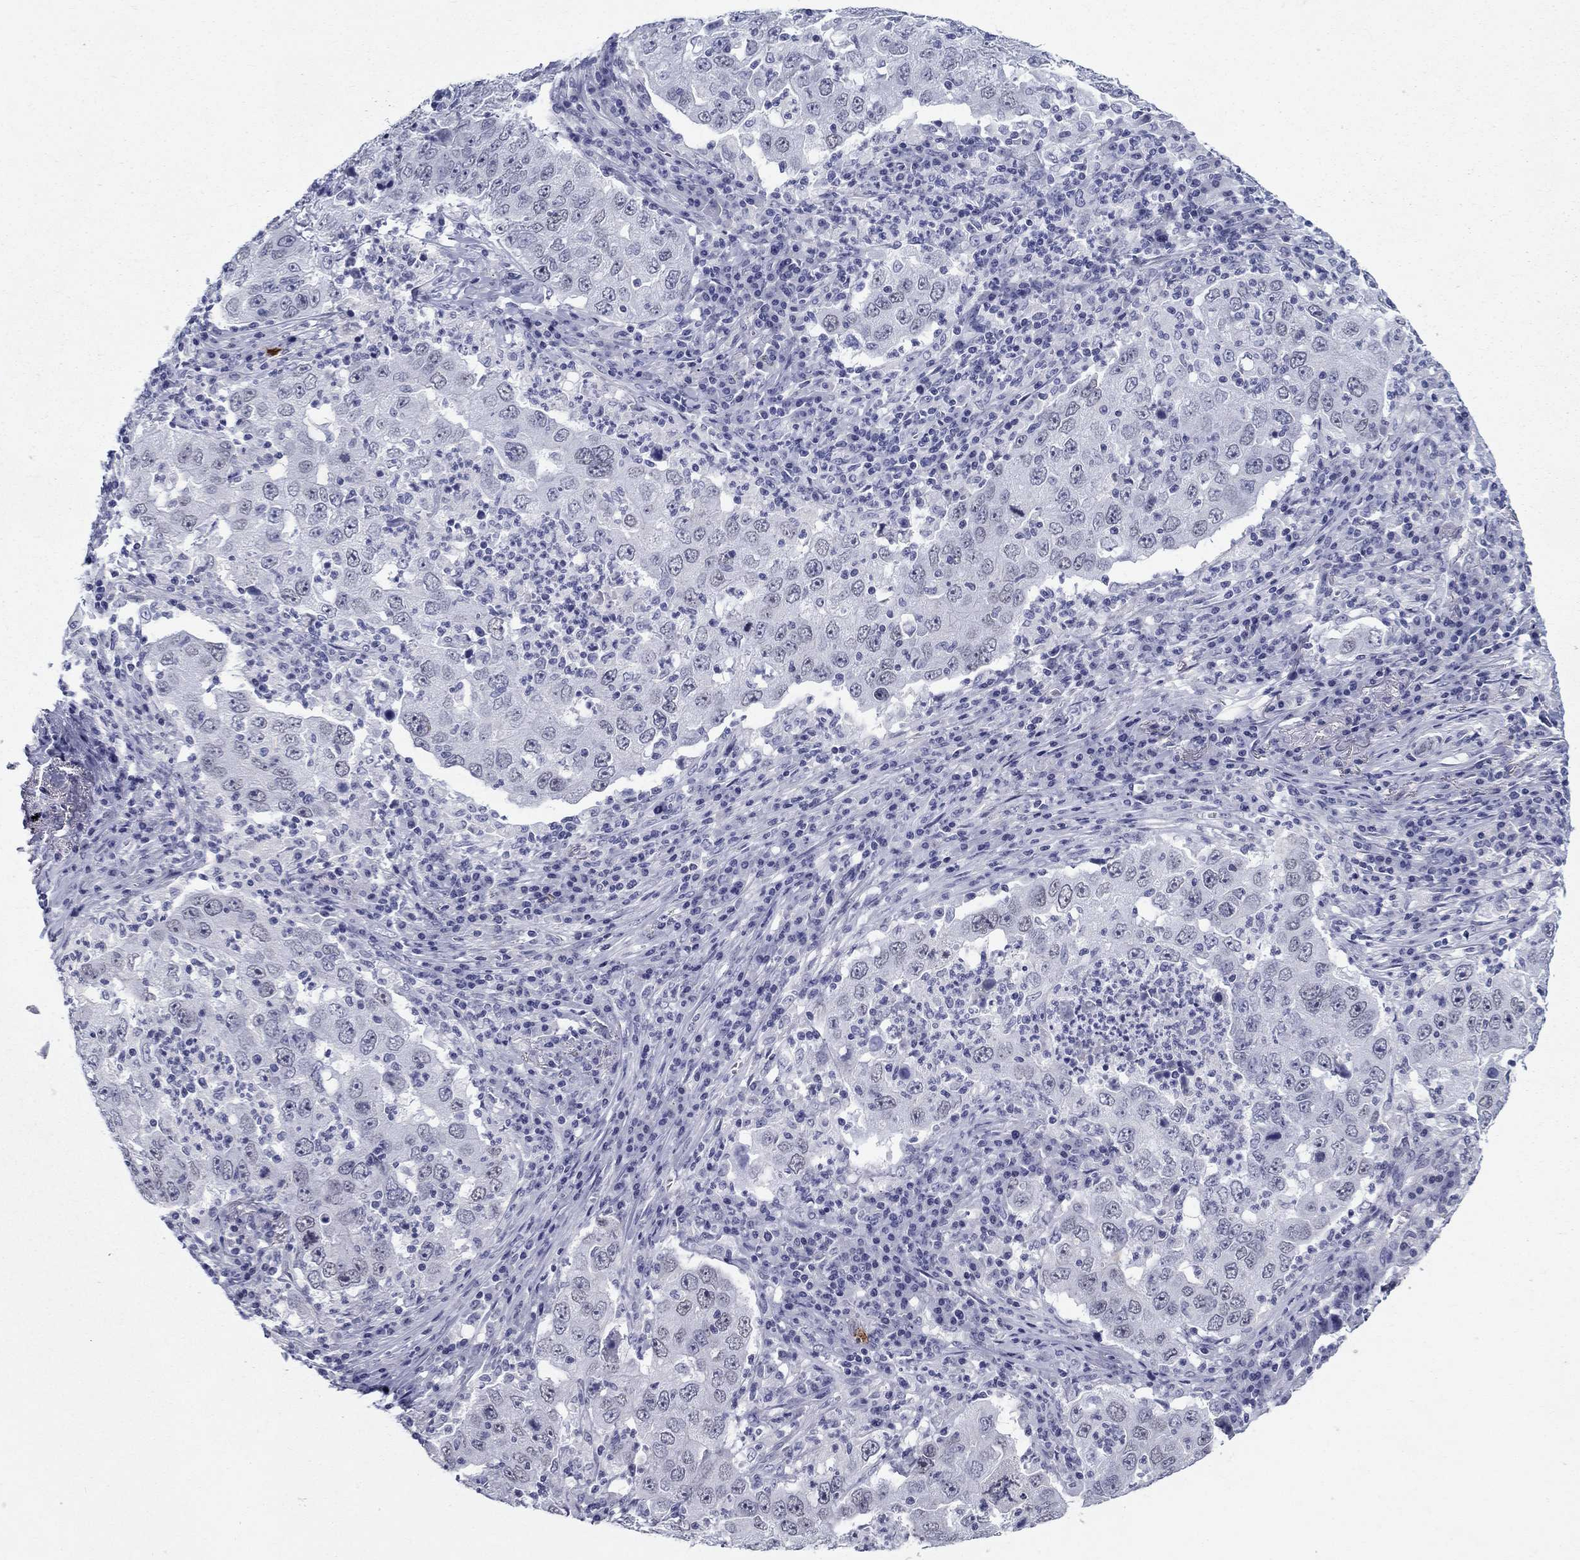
{"staining": {"intensity": "negative", "quantity": "none", "location": "none"}, "tissue": "lung cancer", "cell_type": "Tumor cells", "image_type": "cancer", "snomed": [{"axis": "morphology", "description": "Adenocarcinoma, NOS"}, {"axis": "topography", "description": "Lung"}], "caption": "DAB immunohistochemical staining of human lung adenocarcinoma shows no significant staining in tumor cells.", "gene": "C4orf19", "patient": {"sex": "male", "age": 73}}